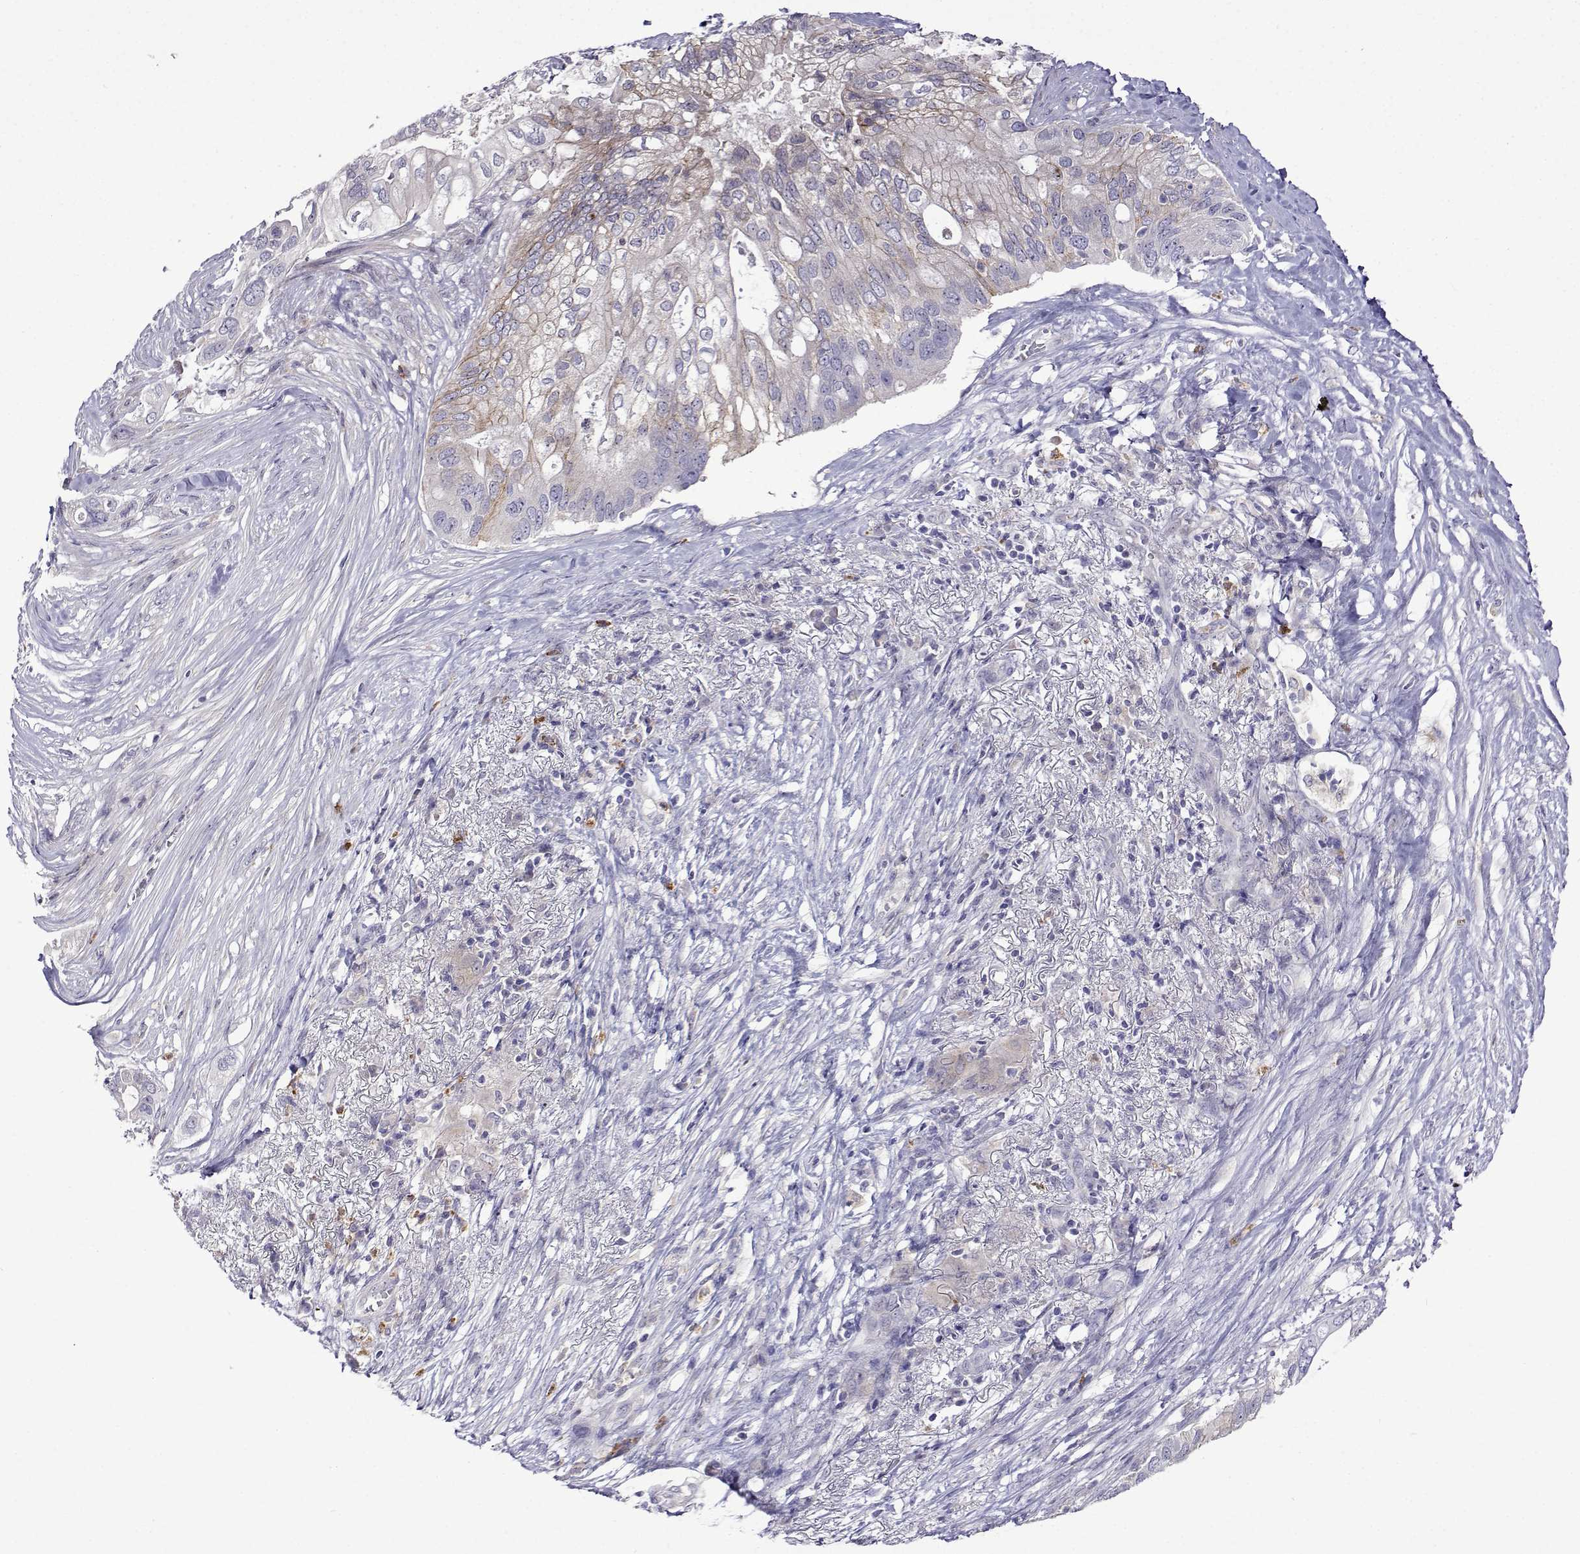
{"staining": {"intensity": "weak", "quantity": "<25%", "location": "cytoplasmic/membranous"}, "tissue": "pancreatic cancer", "cell_type": "Tumor cells", "image_type": "cancer", "snomed": [{"axis": "morphology", "description": "Adenocarcinoma, NOS"}, {"axis": "topography", "description": "Pancreas"}], "caption": "High magnification brightfield microscopy of pancreatic cancer (adenocarcinoma) stained with DAB (3,3'-diaminobenzidine) (brown) and counterstained with hematoxylin (blue): tumor cells show no significant staining.", "gene": "SULT2A1", "patient": {"sex": "female", "age": 72}}